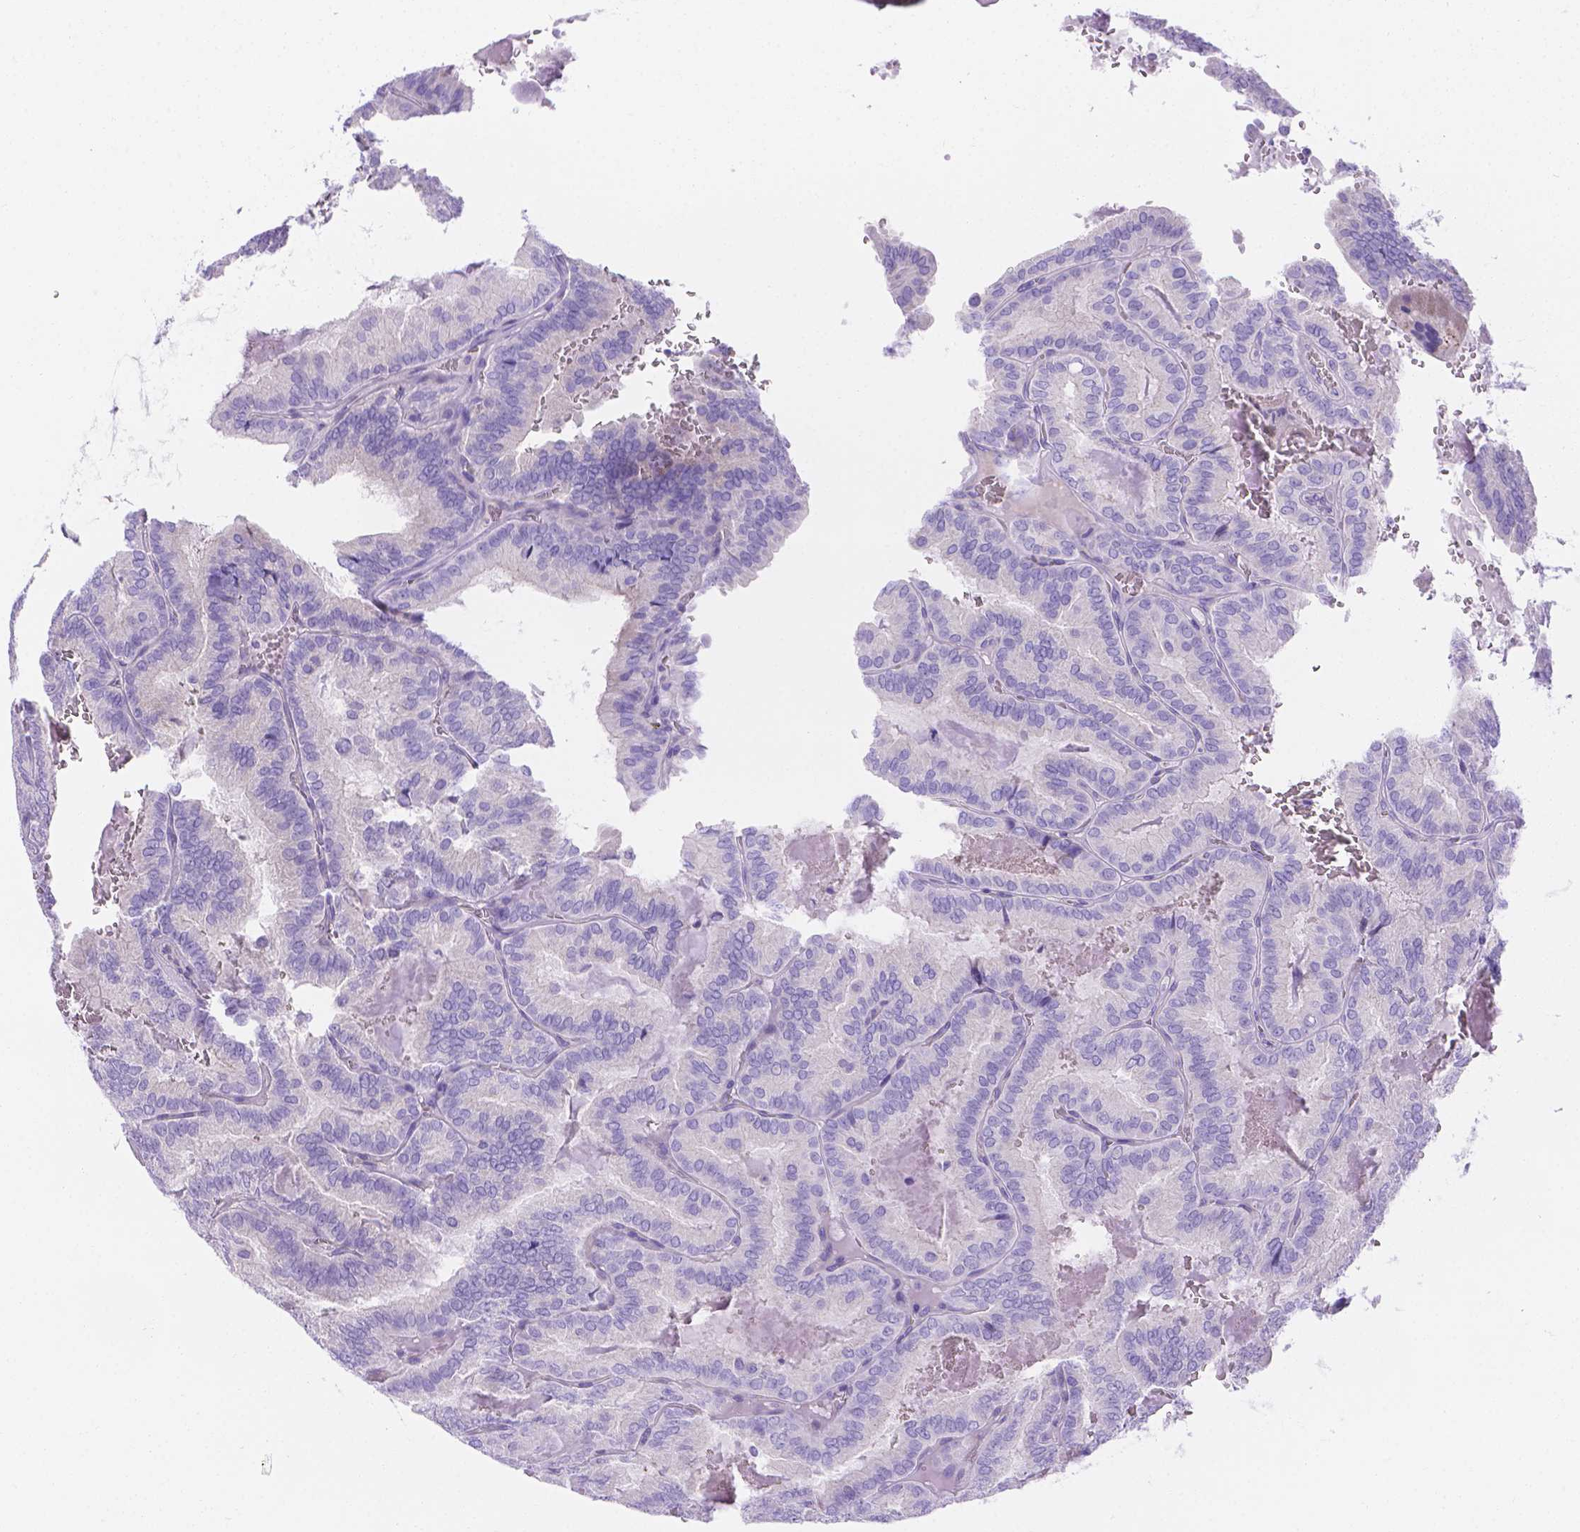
{"staining": {"intensity": "negative", "quantity": "none", "location": "none"}, "tissue": "thyroid cancer", "cell_type": "Tumor cells", "image_type": "cancer", "snomed": [{"axis": "morphology", "description": "Papillary adenocarcinoma, NOS"}, {"axis": "topography", "description": "Thyroid gland"}], "caption": "Immunohistochemistry photomicrograph of human thyroid cancer (papillary adenocarcinoma) stained for a protein (brown), which exhibits no expression in tumor cells.", "gene": "MLN", "patient": {"sex": "female", "age": 75}}